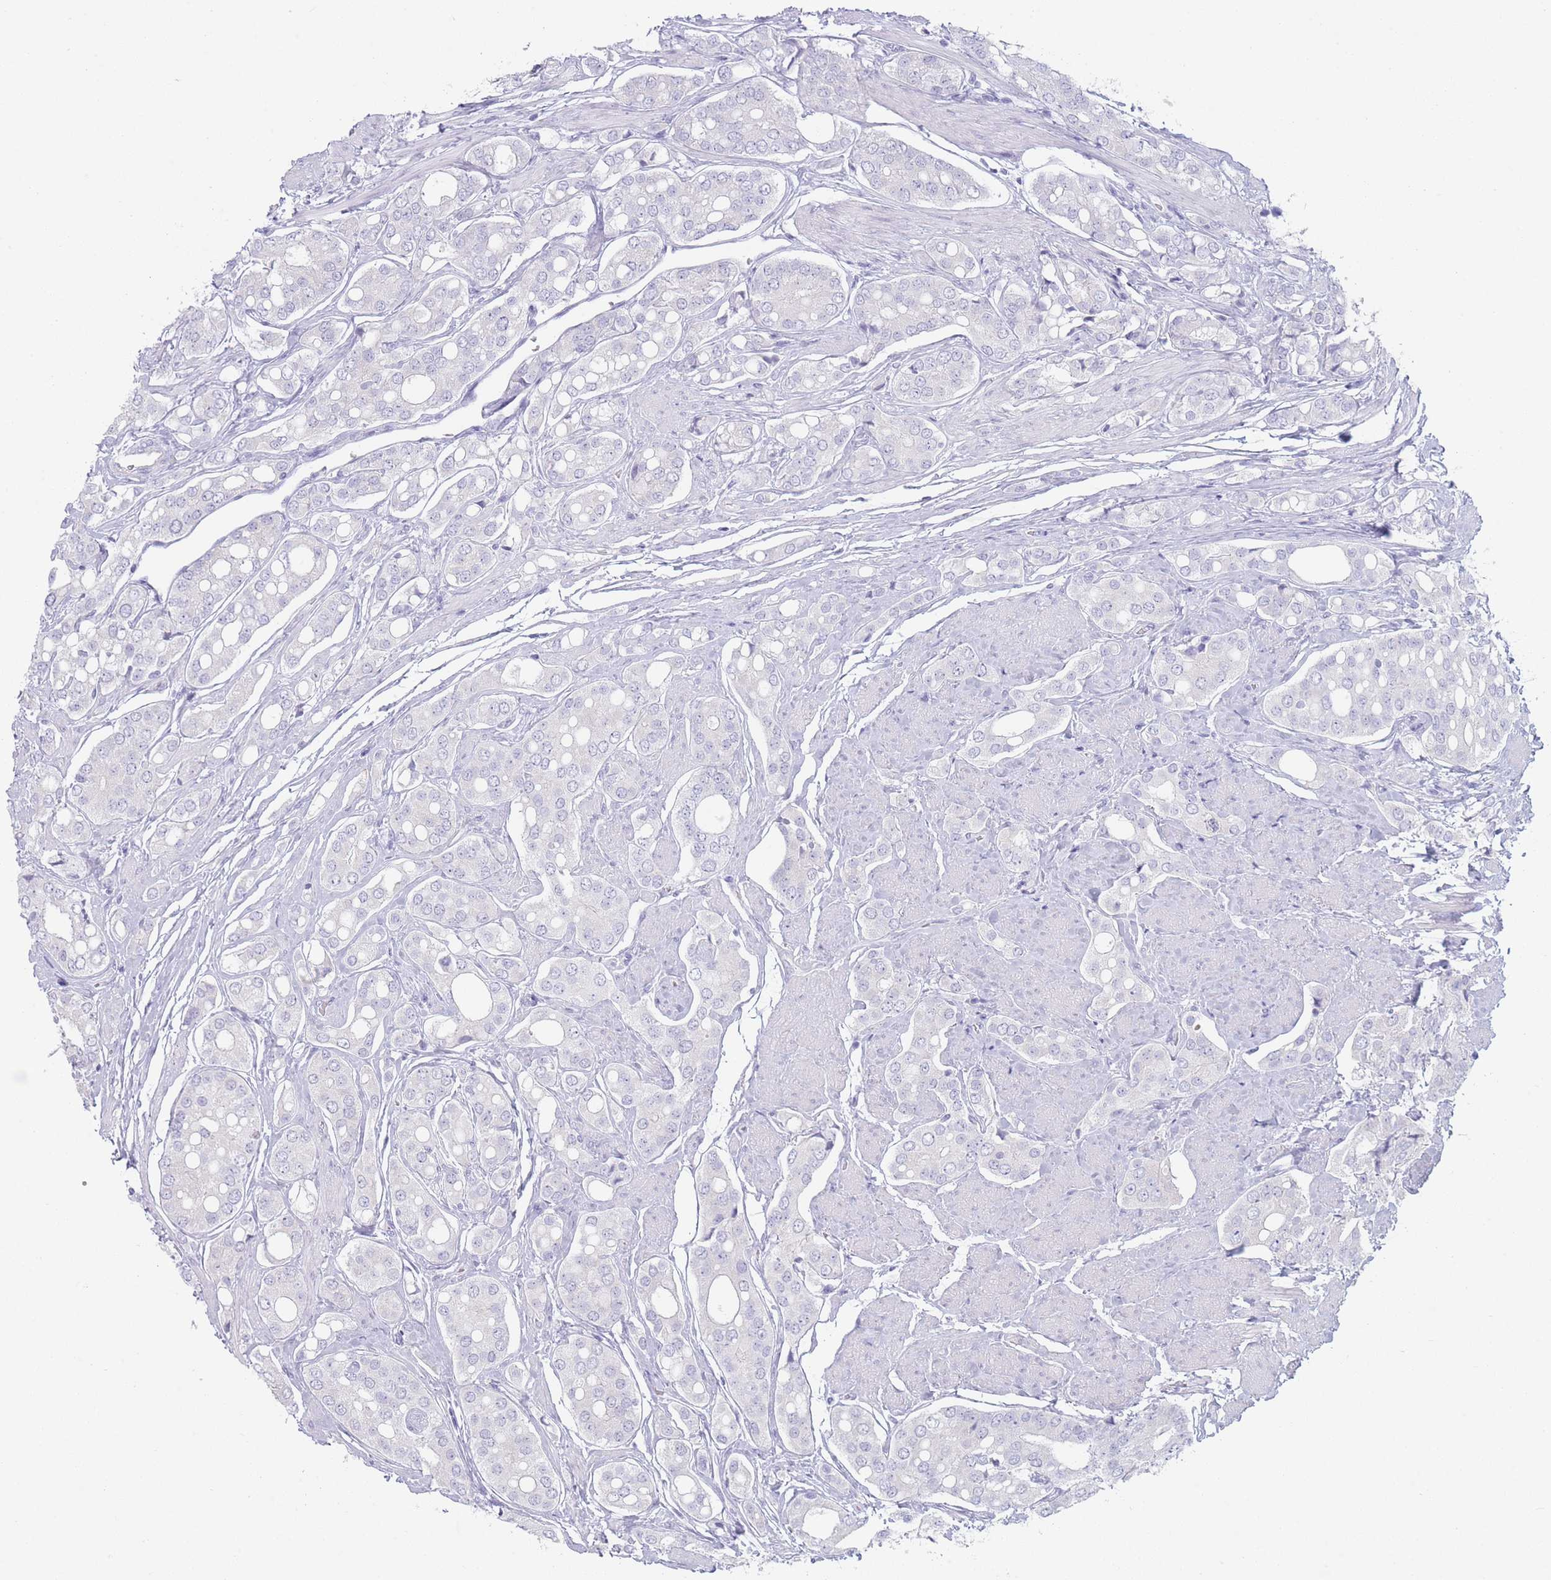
{"staining": {"intensity": "negative", "quantity": "none", "location": "none"}, "tissue": "prostate cancer", "cell_type": "Tumor cells", "image_type": "cancer", "snomed": [{"axis": "morphology", "description": "Adenocarcinoma, High grade"}, {"axis": "topography", "description": "Prostate"}], "caption": "Protein analysis of prostate high-grade adenocarcinoma reveals no significant staining in tumor cells. (Immunohistochemistry (ihc), brightfield microscopy, high magnification).", "gene": "GPR12", "patient": {"sex": "male", "age": 71}}